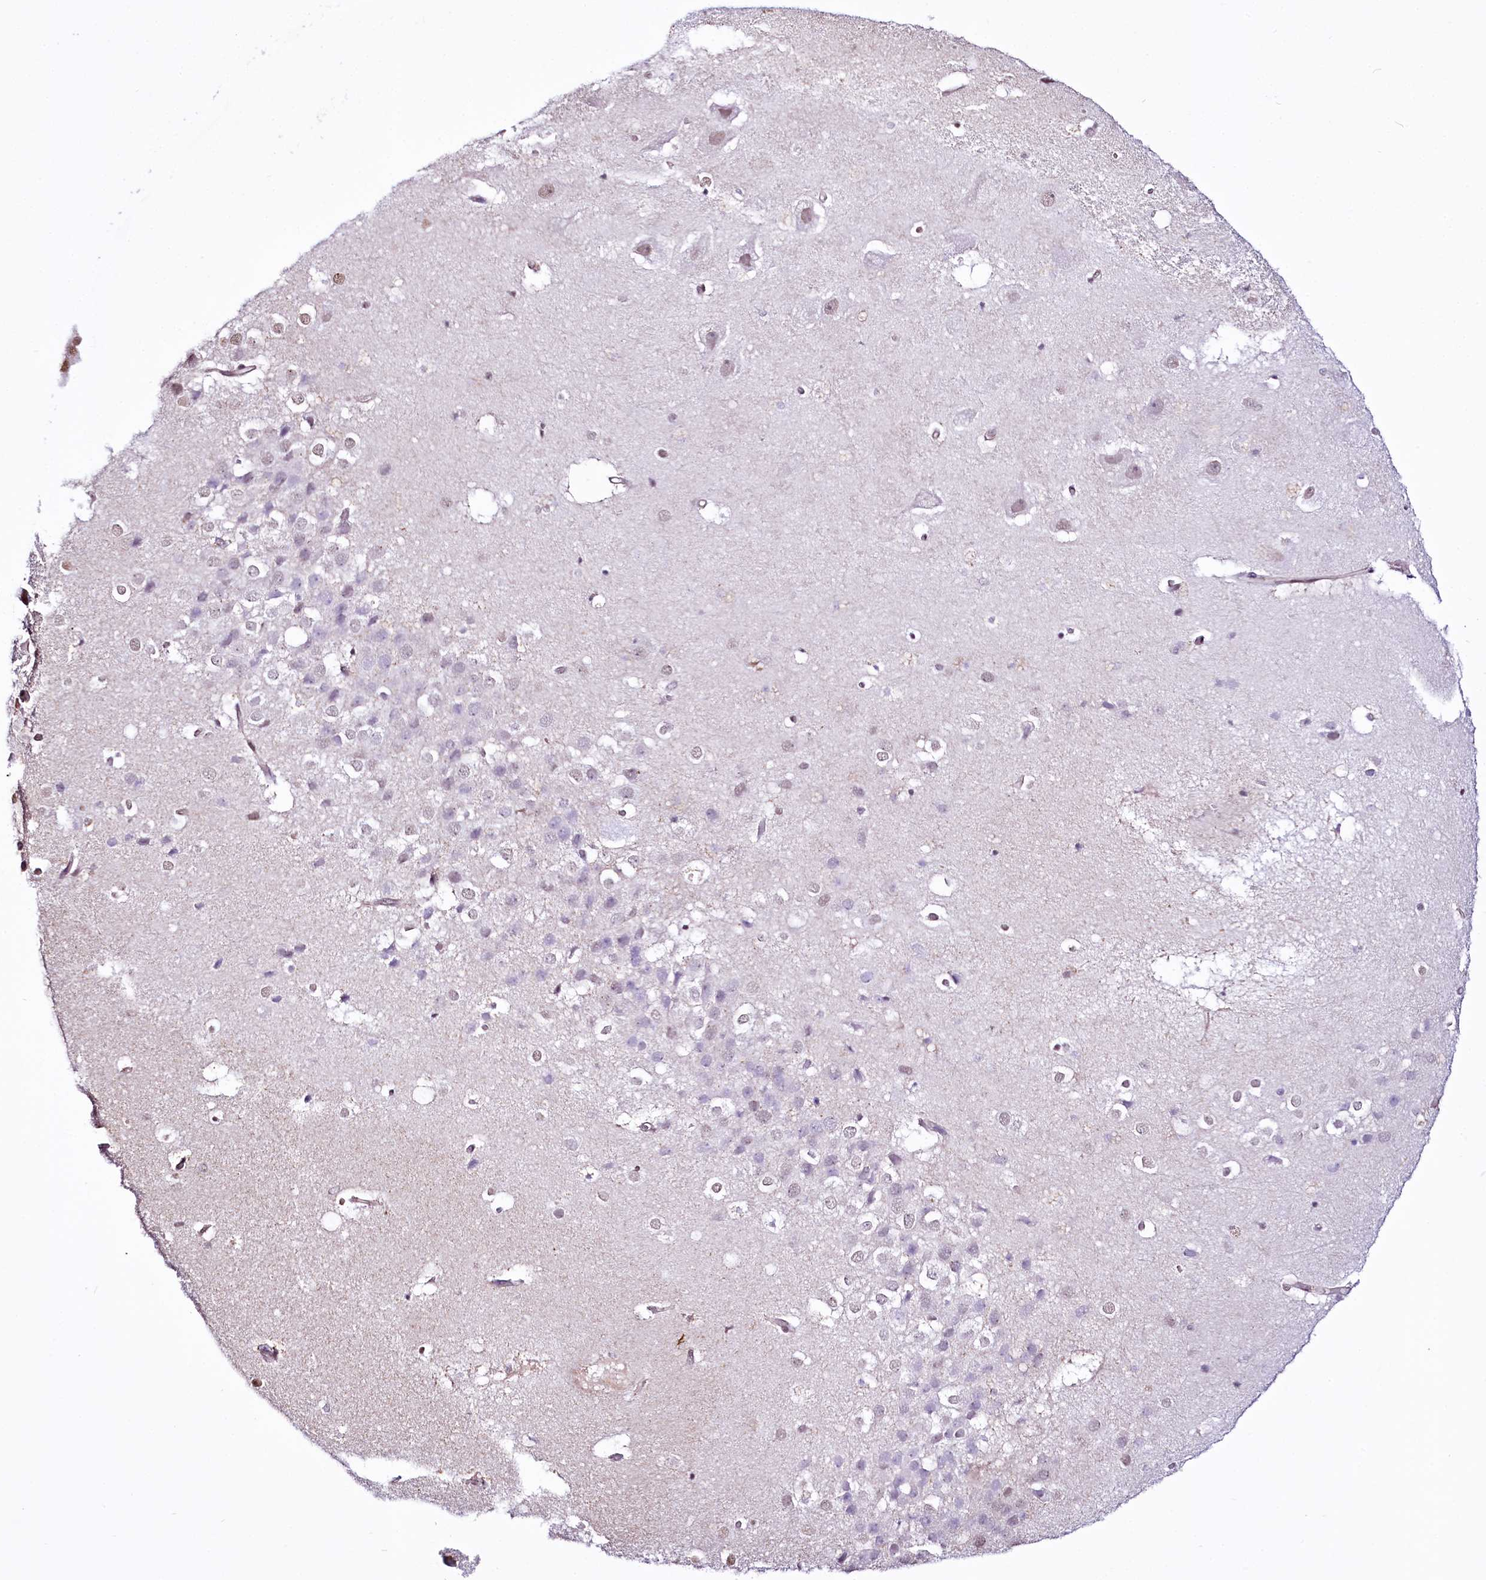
{"staining": {"intensity": "negative", "quantity": "none", "location": "none"}, "tissue": "hippocampus", "cell_type": "Glial cells", "image_type": "normal", "snomed": [{"axis": "morphology", "description": "Normal tissue, NOS"}, {"axis": "topography", "description": "Hippocampus"}], "caption": "High magnification brightfield microscopy of normal hippocampus stained with DAB (brown) and counterstained with hematoxylin (blue): glial cells show no significant staining.", "gene": "ST7", "patient": {"sex": "female", "age": 52}}